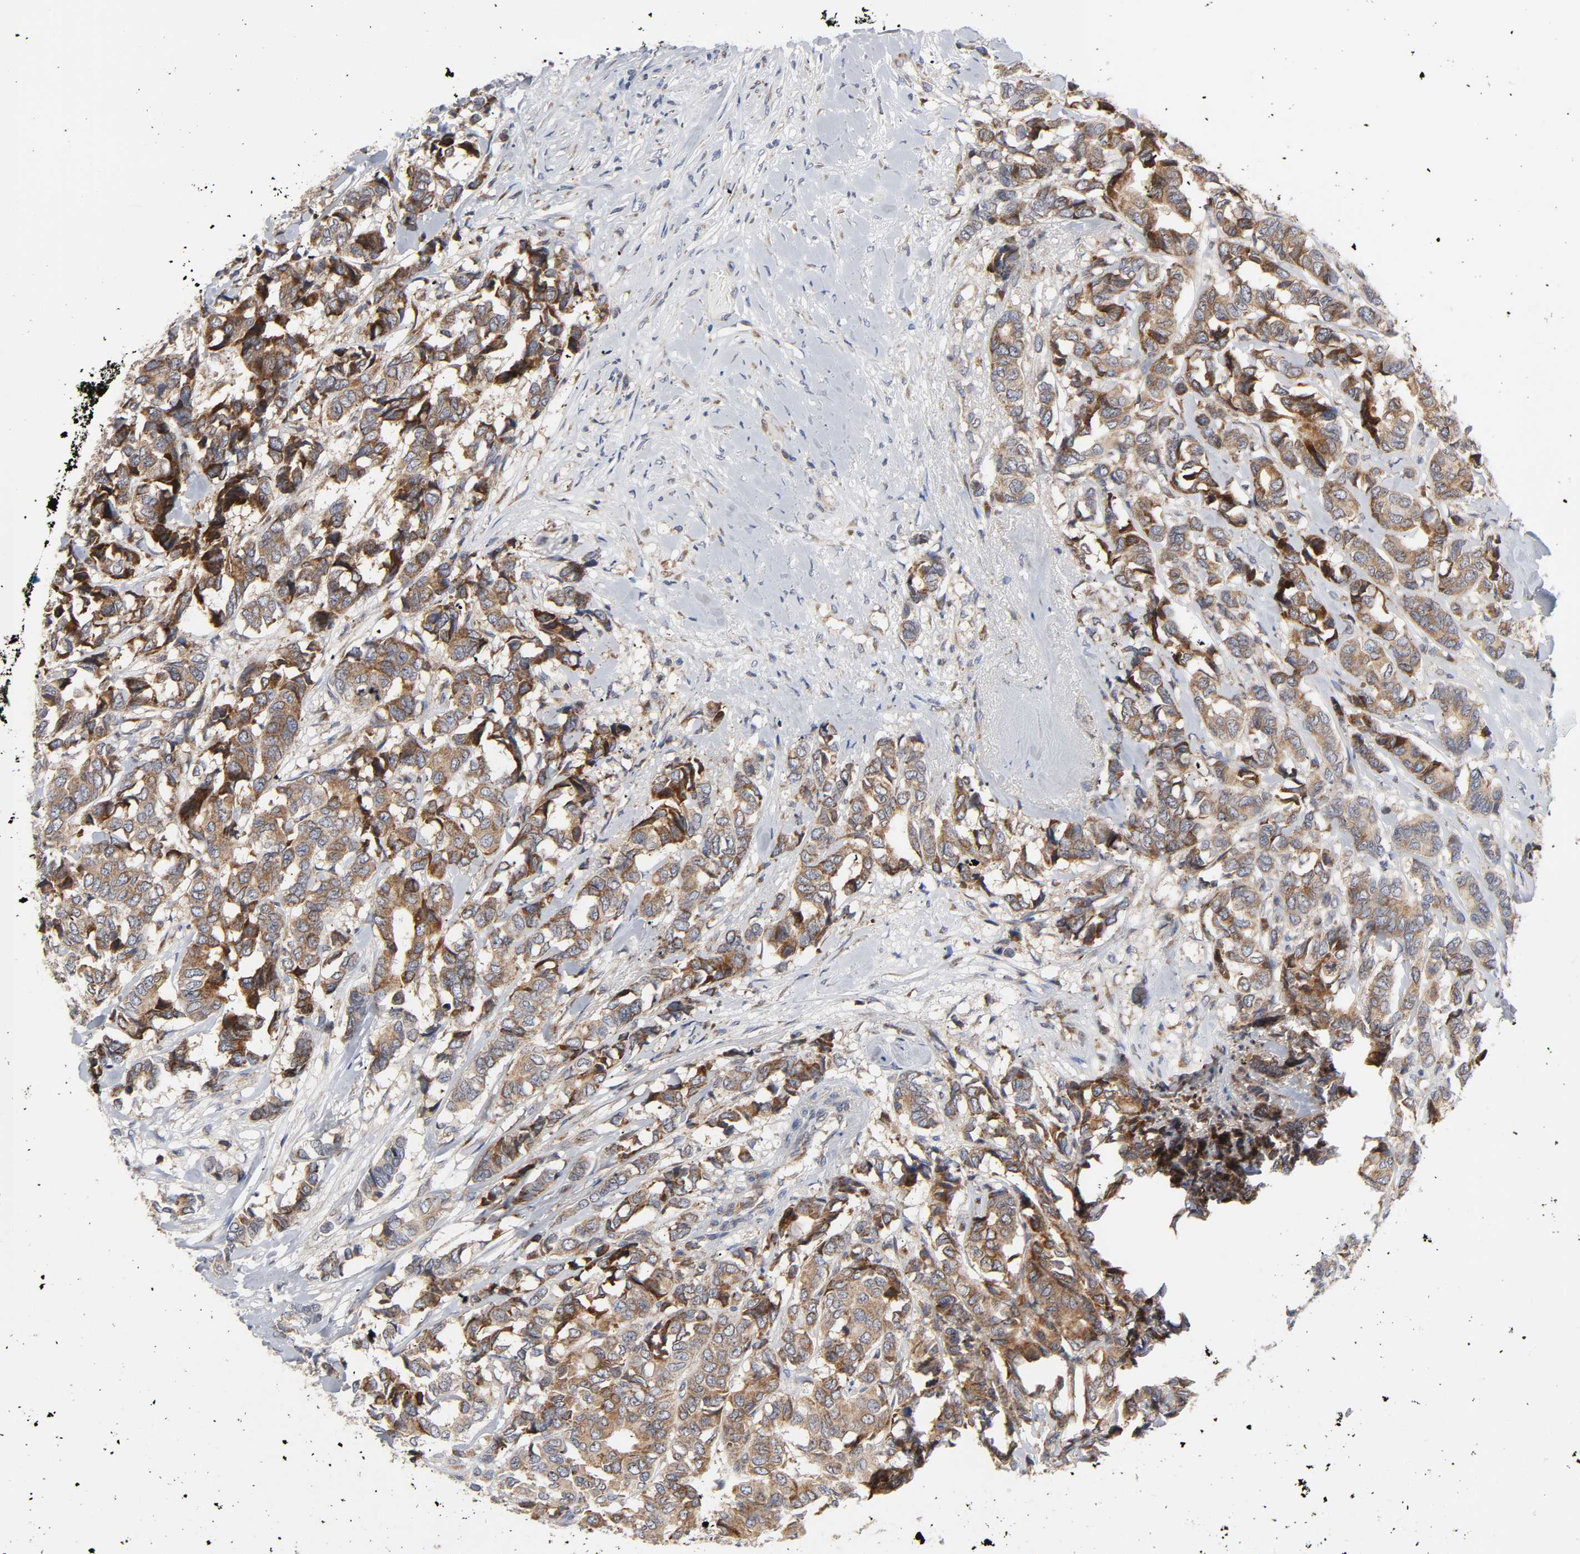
{"staining": {"intensity": "moderate", "quantity": ">75%", "location": "cytoplasmic/membranous"}, "tissue": "breast cancer", "cell_type": "Tumor cells", "image_type": "cancer", "snomed": [{"axis": "morphology", "description": "Duct carcinoma"}, {"axis": "topography", "description": "Breast"}], "caption": "Moderate cytoplasmic/membranous staining is present in about >75% of tumor cells in breast intraductal carcinoma.", "gene": "BAX", "patient": {"sex": "female", "age": 87}}